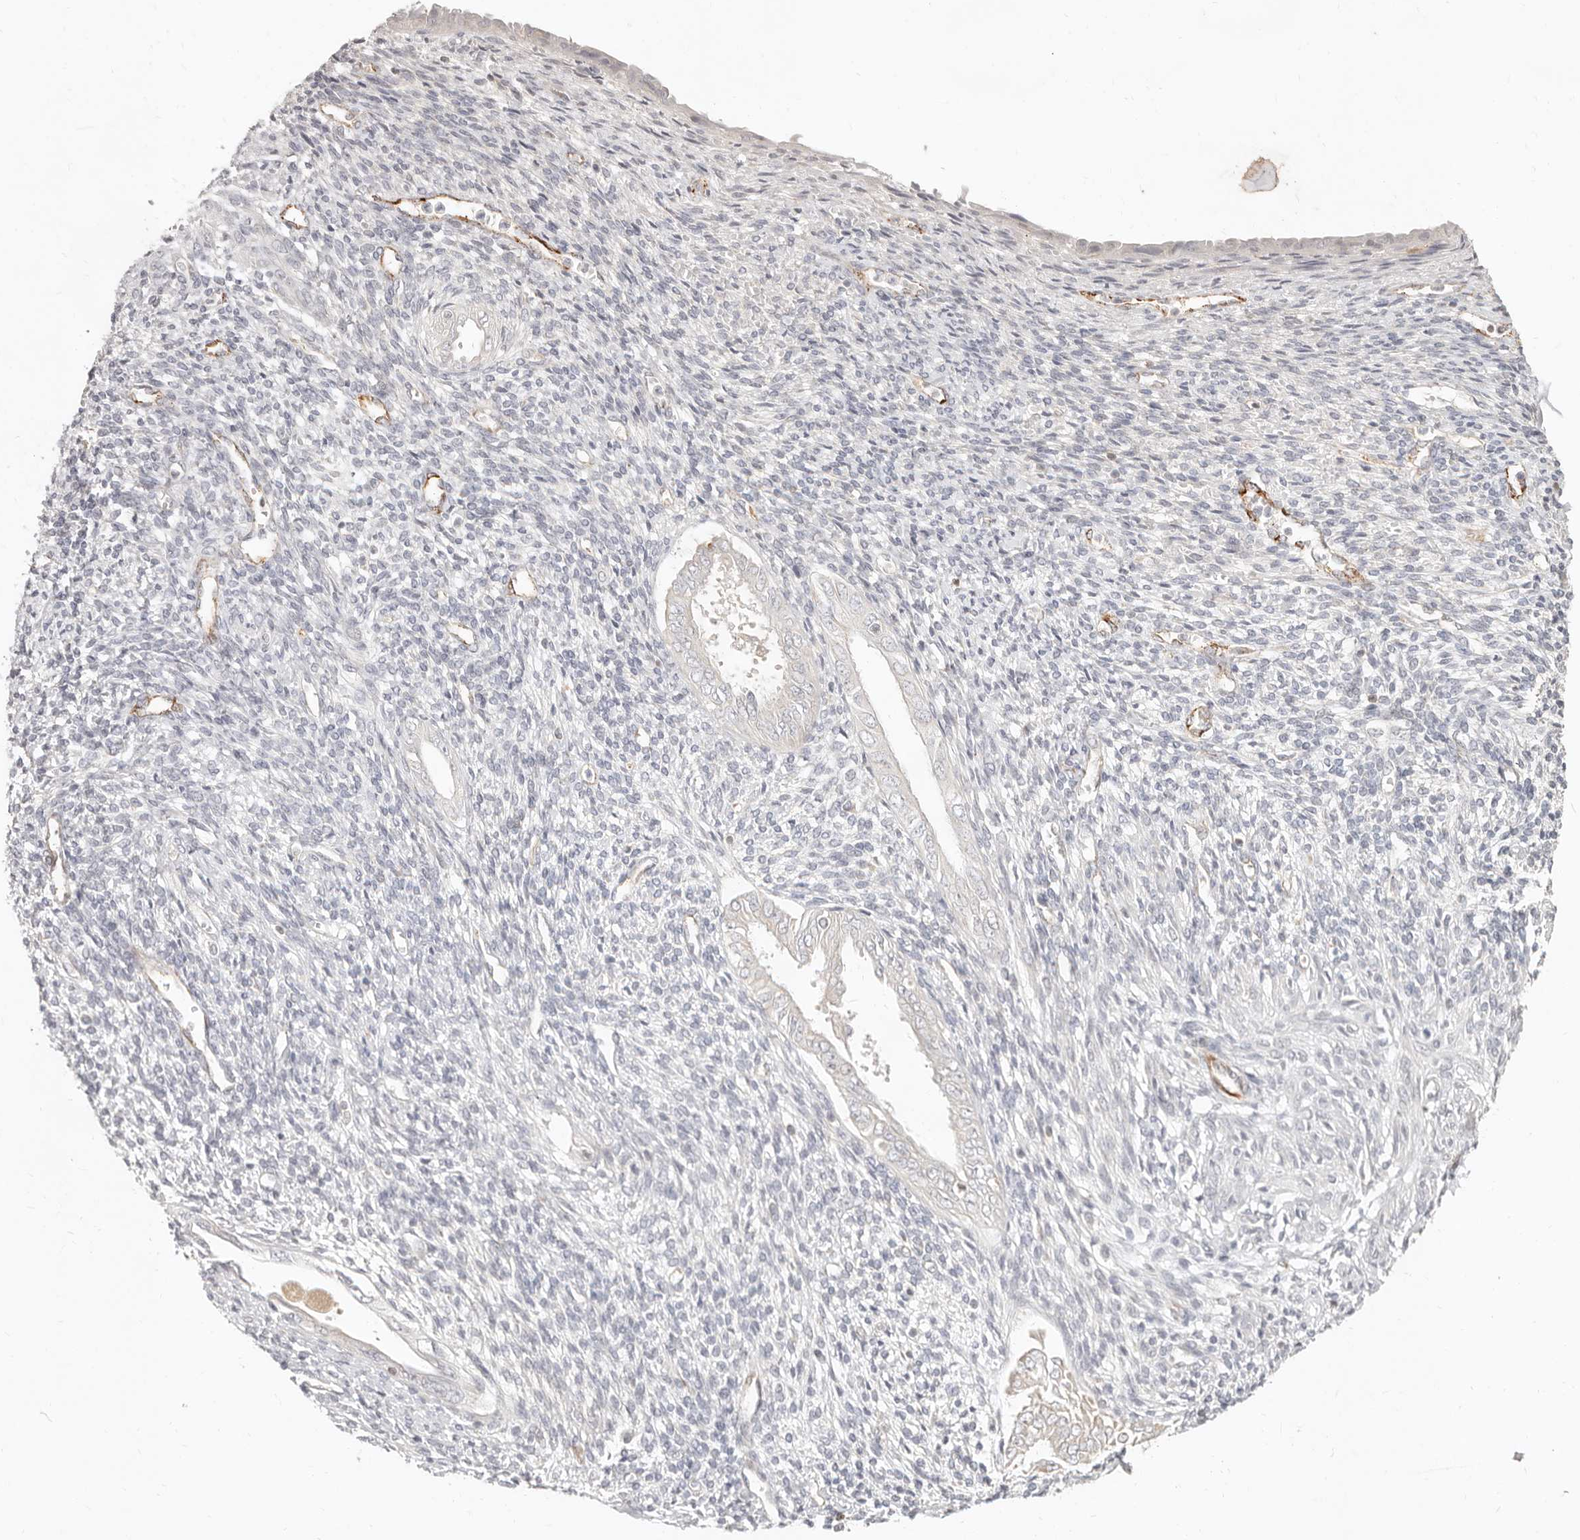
{"staining": {"intensity": "moderate", "quantity": "<25%", "location": "cytoplasmic/membranous"}, "tissue": "endometrium", "cell_type": "Cells in endometrial stroma", "image_type": "normal", "snomed": [{"axis": "morphology", "description": "Normal tissue, NOS"}, {"axis": "topography", "description": "Endometrium"}], "caption": "High-magnification brightfield microscopy of benign endometrium stained with DAB (3,3'-diaminobenzidine) (brown) and counterstained with hematoxylin (blue). cells in endometrial stroma exhibit moderate cytoplasmic/membranous expression is present in approximately<25% of cells.", "gene": "SASS6", "patient": {"sex": "female", "age": 66}}